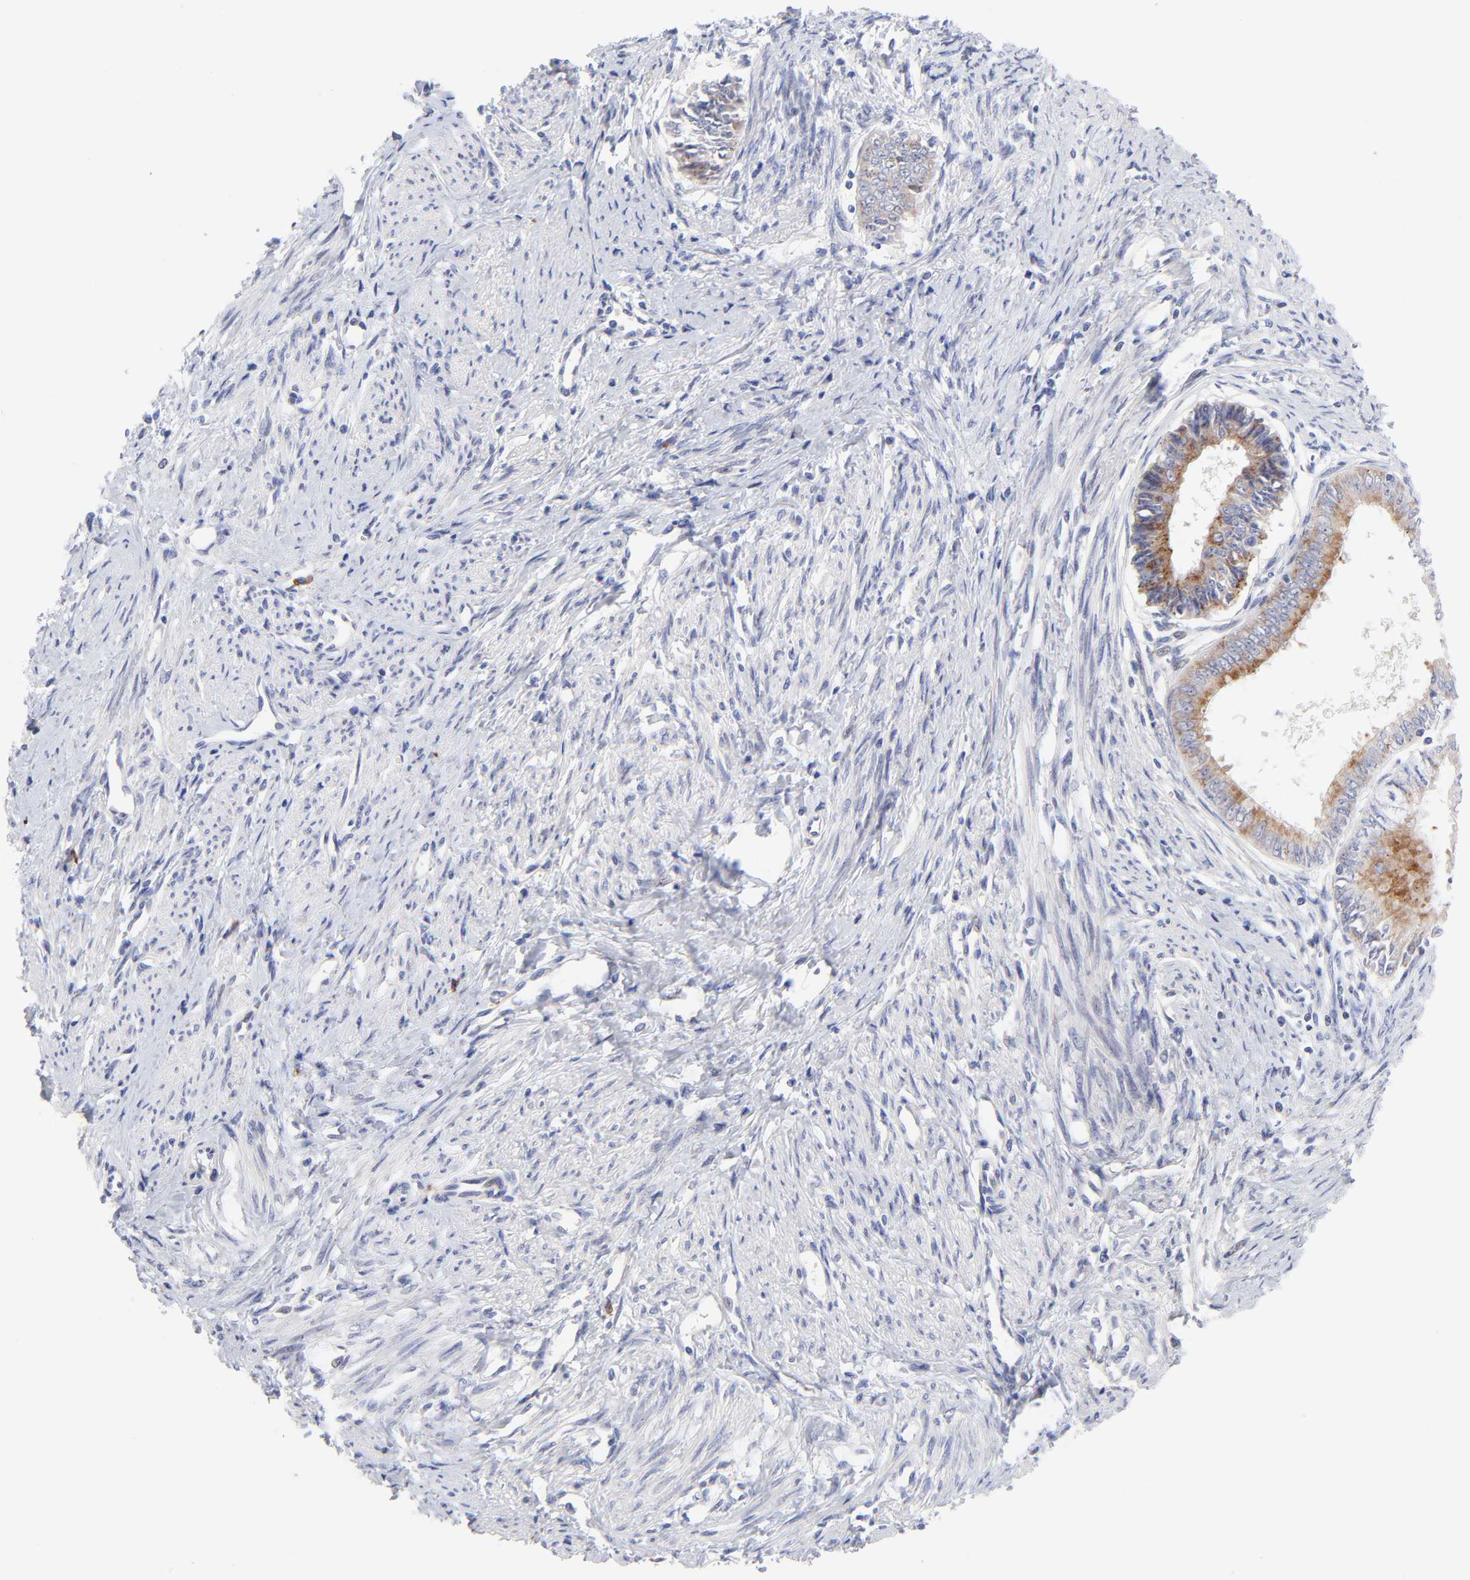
{"staining": {"intensity": "moderate", "quantity": "25%-75%", "location": "cytoplasmic/membranous"}, "tissue": "endometrial cancer", "cell_type": "Tumor cells", "image_type": "cancer", "snomed": [{"axis": "morphology", "description": "Adenocarcinoma, NOS"}, {"axis": "topography", "description": "Endometrium"}], "caption": "Immunohistochemistry (IHC) (DAB (3,3'-diaminobenzidine)) staining of human adenocarcinoma (endometrial) displays moderate cytoplasmic/membranous protein expression in approximately 25%-75% of tumor cells. (brown staining indicates protein expression, while blue staining denotes nuclei).", "gene": "AFF2", "patient": {"sex": "female", "age": 76}}